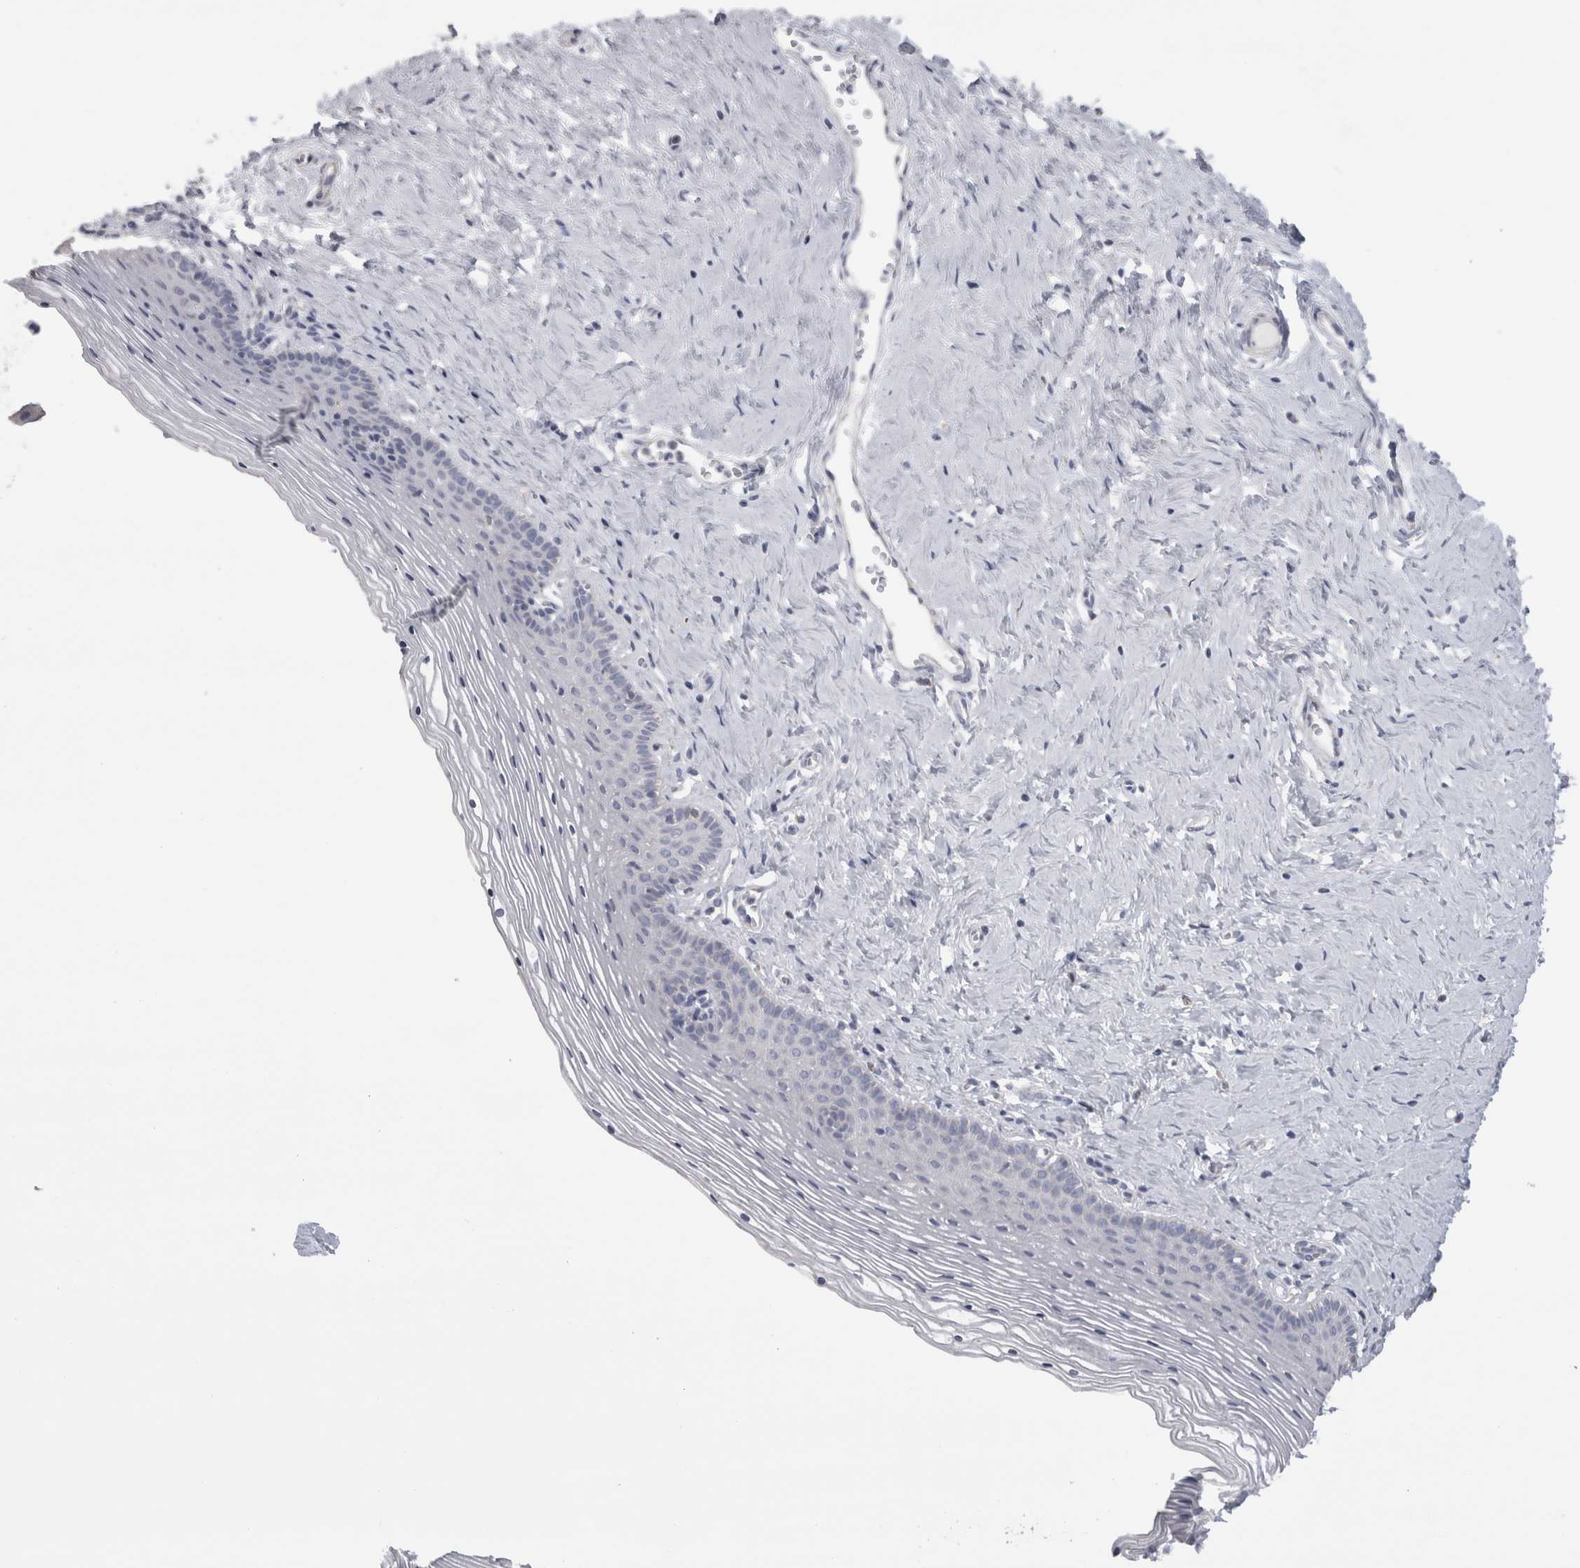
{"staining": {"intensity": "negative", "quantity": "none", "location": "none"}, "tissue": "vagina", "cell_type": "Squamous epithelial cells", "image_type": "normal", "snomed": [{"axis": "morphology", "description": "Normal tissue, NOS"}, {"axis": "topography", "description": "Vagina"}], "caption": "This is a histopathology image of IHC staining of normal vagina, which shows no positivity in squamous epithelial cells.", "gene": "DHRS4", "patient": {"sex": "female", "age": 32}}